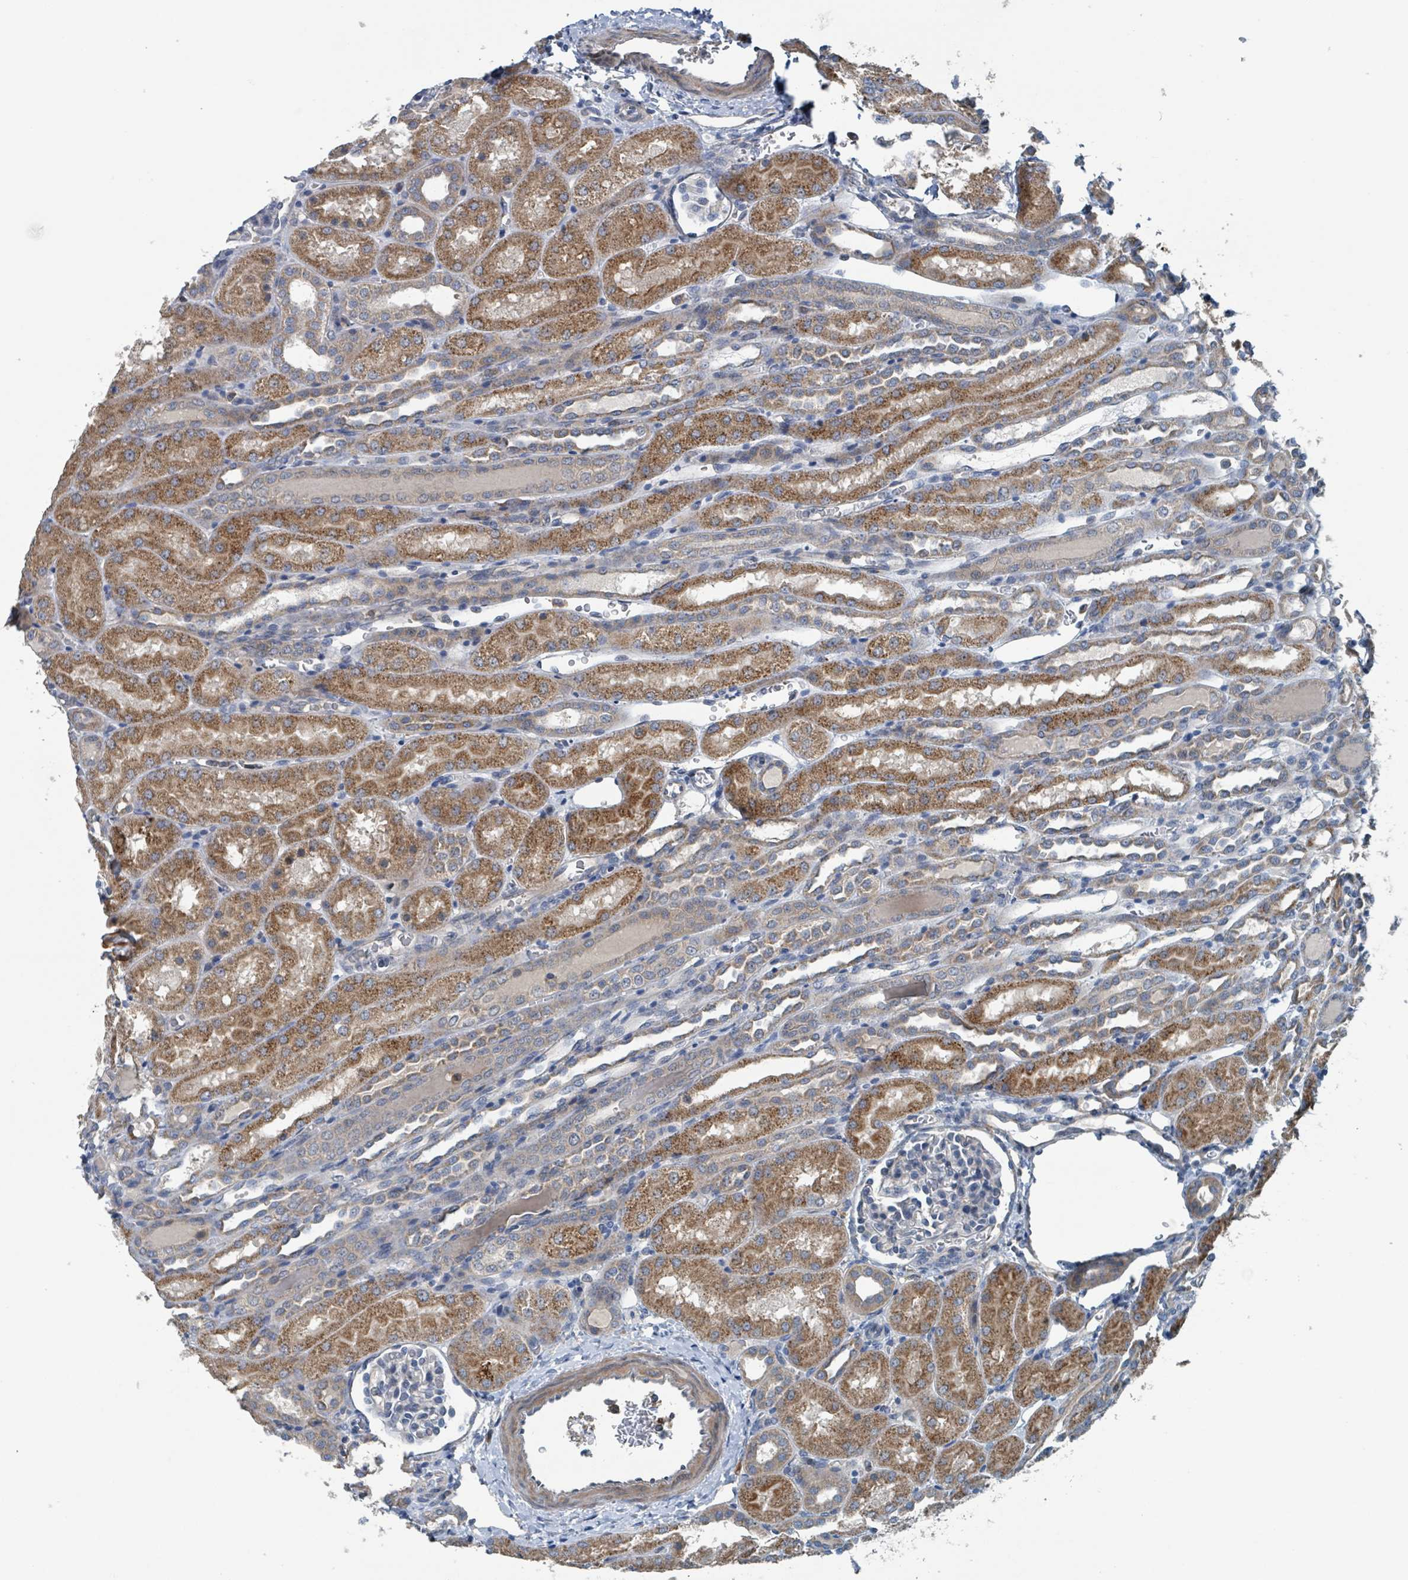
{"staining": {"intensity": "negative", "quantity": "none", "location": "none"}, "tissue": "kidney", "cell_type": "Cells in glomeruli", "image_type": "normal", "snomed": [{"axis": "morphology", "description": "Normal tissue, NOS"}, {"axis": "topography", "description": "Kidney"}], "caption": "There is no significant staining in cells in glomeruli of kidney. The staining is performed using DAB (3,3'-diaminobenzidine) brown chromogen with nuclei counter-stained in using hematoxylin.", "gene": "ACBD4", "patient": {"sex": "male", "age": 1}}